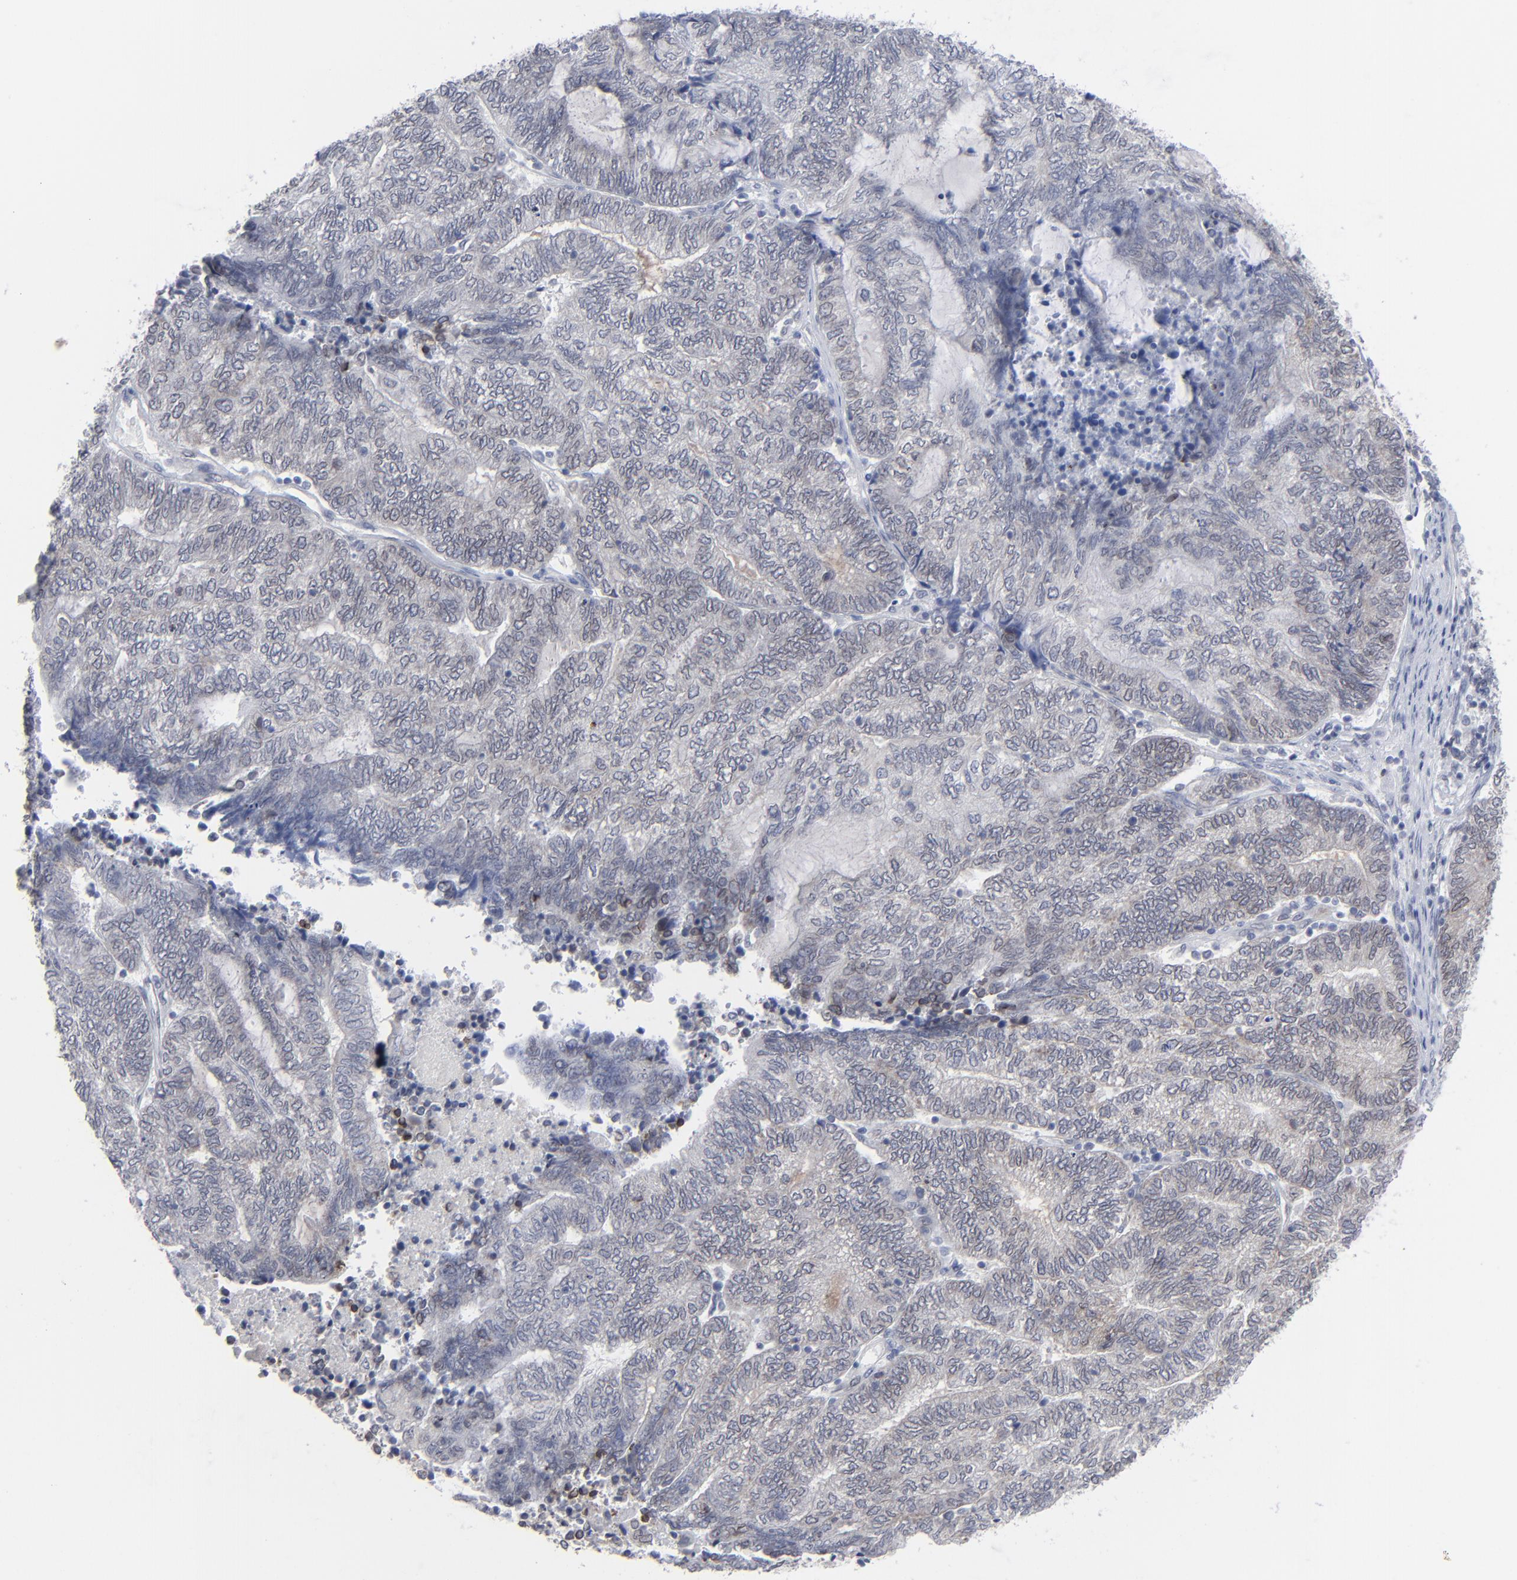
{"staining": {"intensity": "weak", "quantity": "25%-75%", "location": "cytoplasmic/membranous"}, "tissue": "endometrial cancer", "cell_type": "Tumor cells", "image_type": "cancer", "snomed": [{"axis": "morphology", "description": "Adenocarcinoma, NOS"}, {"axis": "topography", "description": "Uterus"}, {"axis": "topography", "description": "Endometrium"}], "caption": "Immunohistochemical staining of adenocarcinoma (endometrial) exhibits low levels of weak cytoplasmic/membranous positivity in about 25%-75% of tumor cells. (Stains: DAB (3,3'-diaminobenzidine) in brown, nuclei in blue, Microscopy: brightfield microscopy at high magnification).", "gene": "NUP88", "patient": {"sex": "female", "age": 70}}